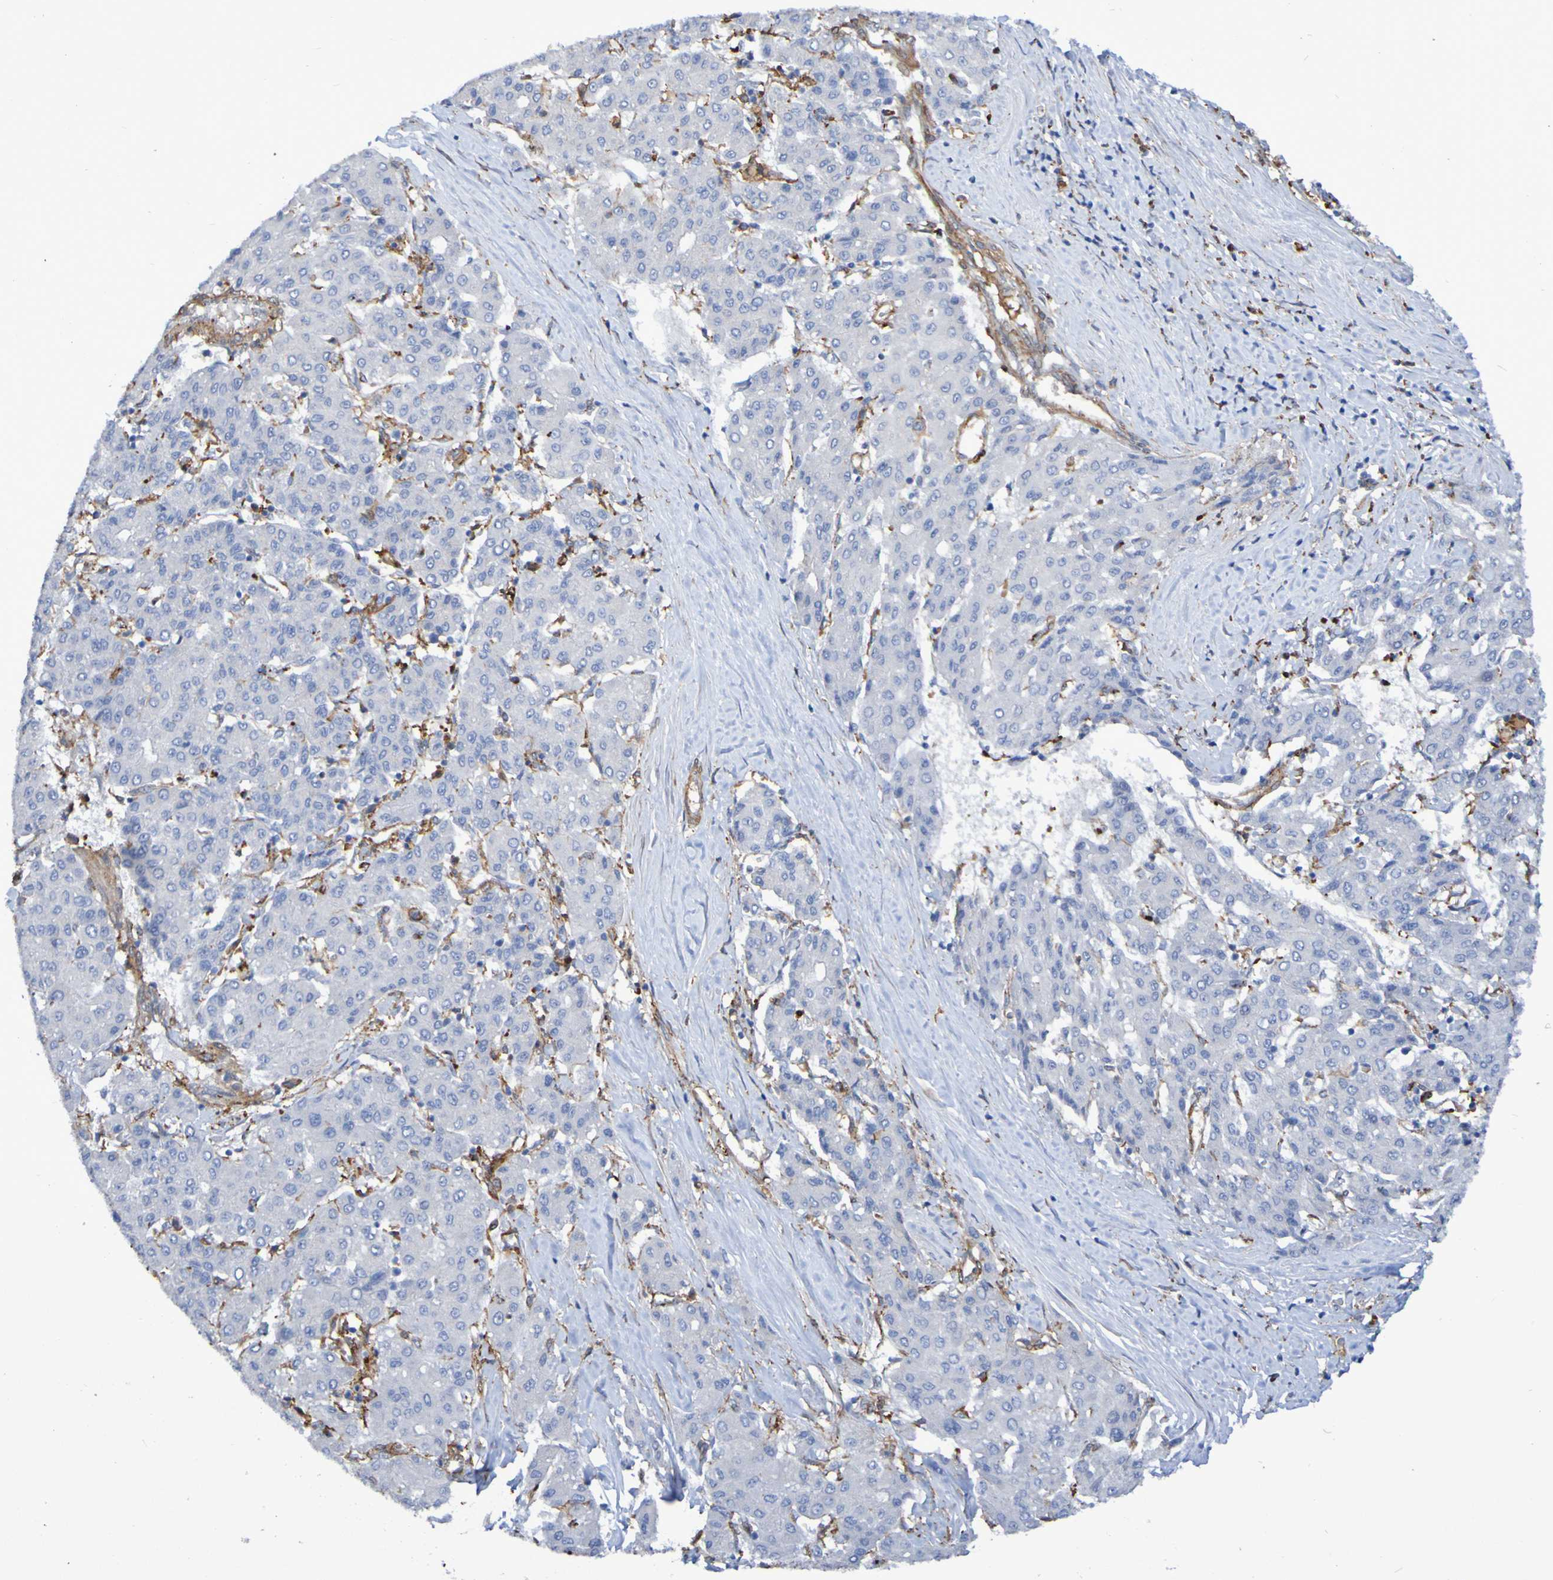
{"staining": {"intensity": "negative", "quantity": "none", "location": "none"}, "tissue": "liver cancer", "cell_type": "Tumor cells", "image_type": "cancer", "snomed": [{"axis": "morphology", "description": "Carcinoma, Hepatocellular, NOS"}, {"axis": "topography", "description": "Liver"}], "caption": "This is an IHC image of human liver cancer. There is no positivity in tumor cells.", "gene": "SCRG1", "patient": {"sex": "male", "age": 65}}